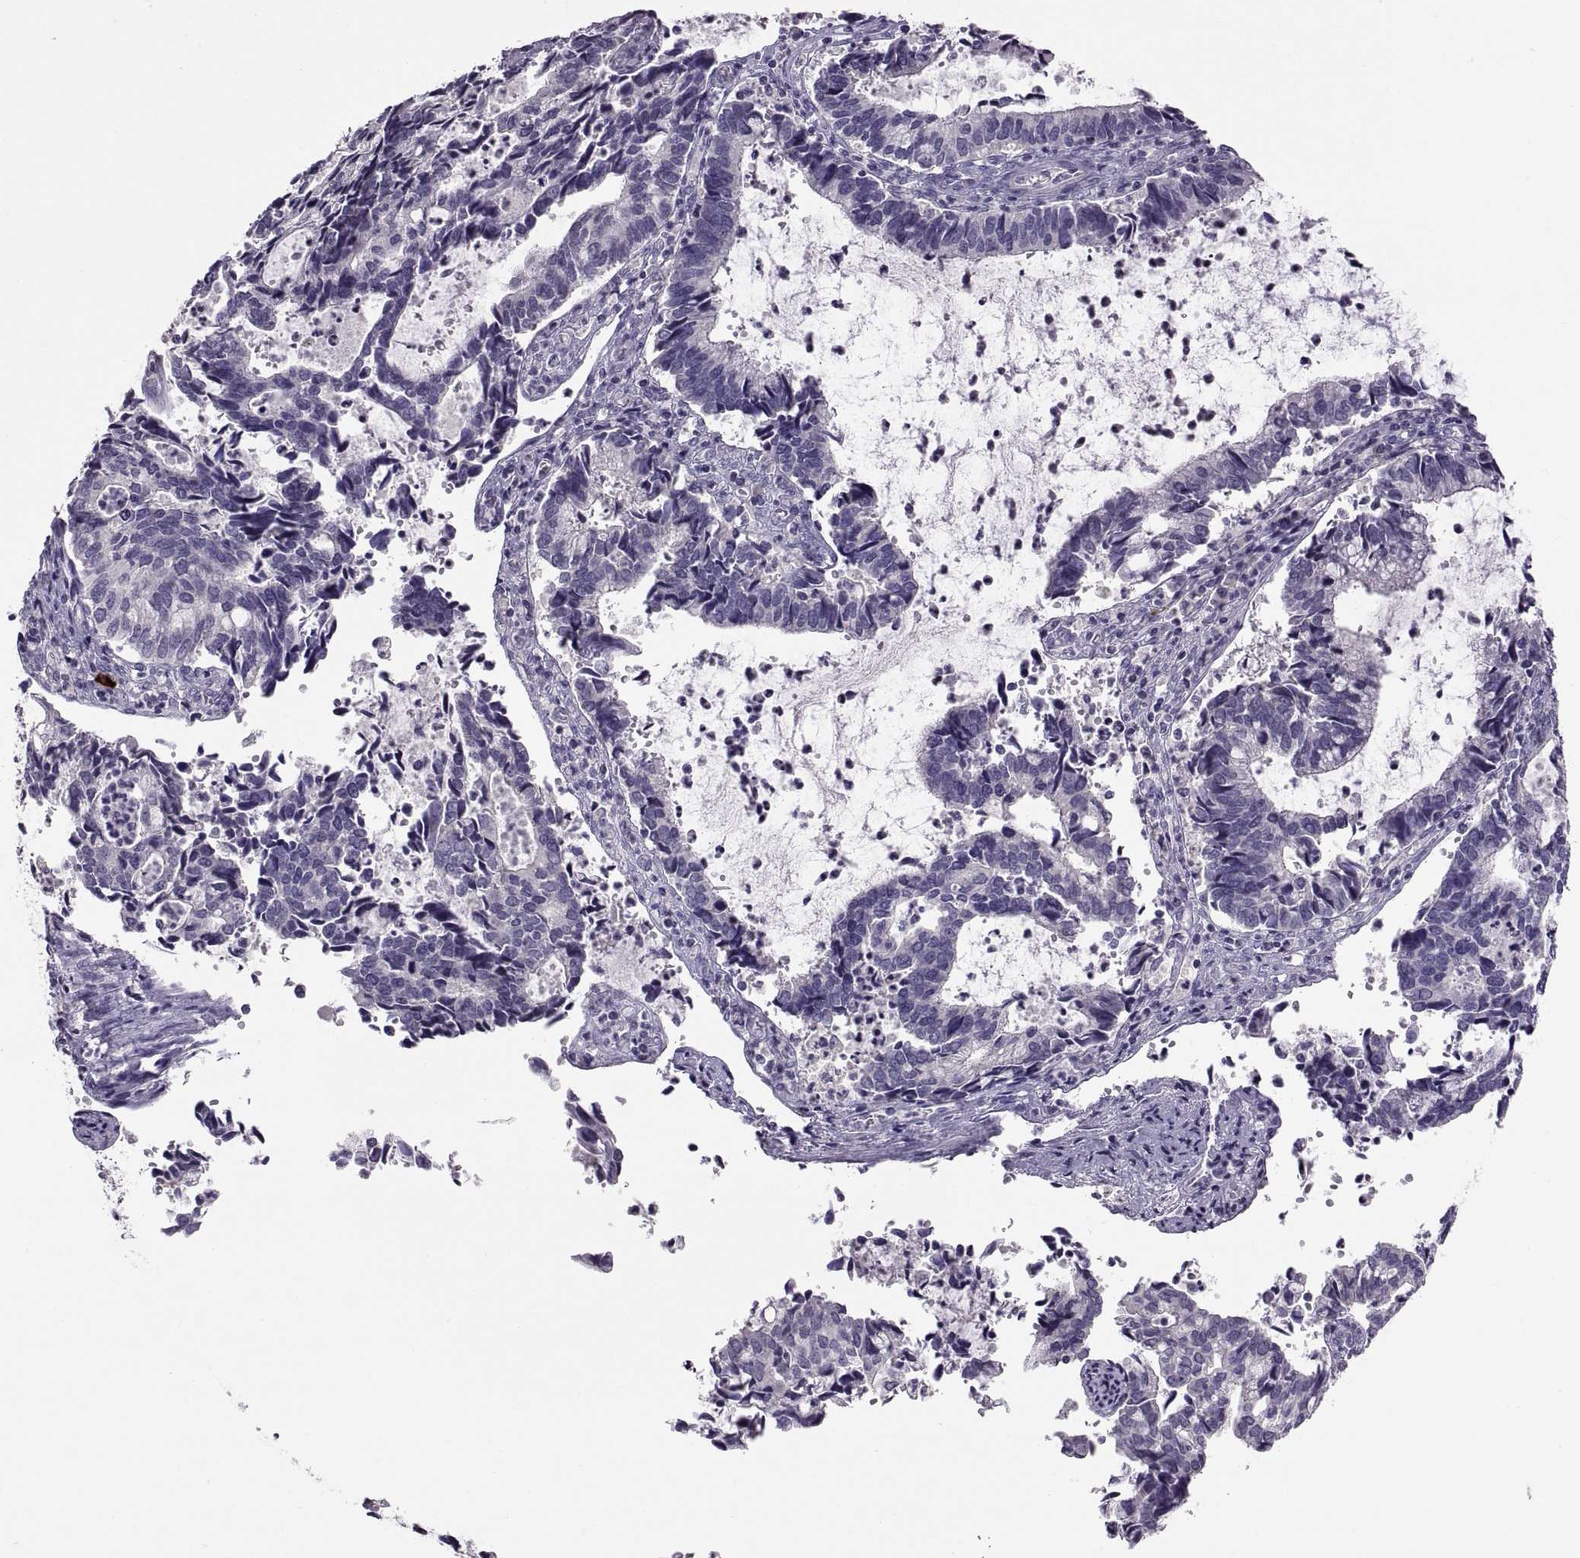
{"staining": {"intensity": "negative", "quantity": "none", "location": "none"}, "tissue": "cervical cancer", "cell_type": "Tumor cells", "image_type": "cancer", "snomed": [{"axis": "morphology", "description": "Adenocarcinoma, NOS"}, {"axis": "topography", "description": "Cervix"}], "caption": "DAB immunohistochemical staining of adenocarcinoma (cervical) shows no significant positivity in tumor cells.", "gene": "TBX19", "patient": {"sex": "female", "age": 42}}